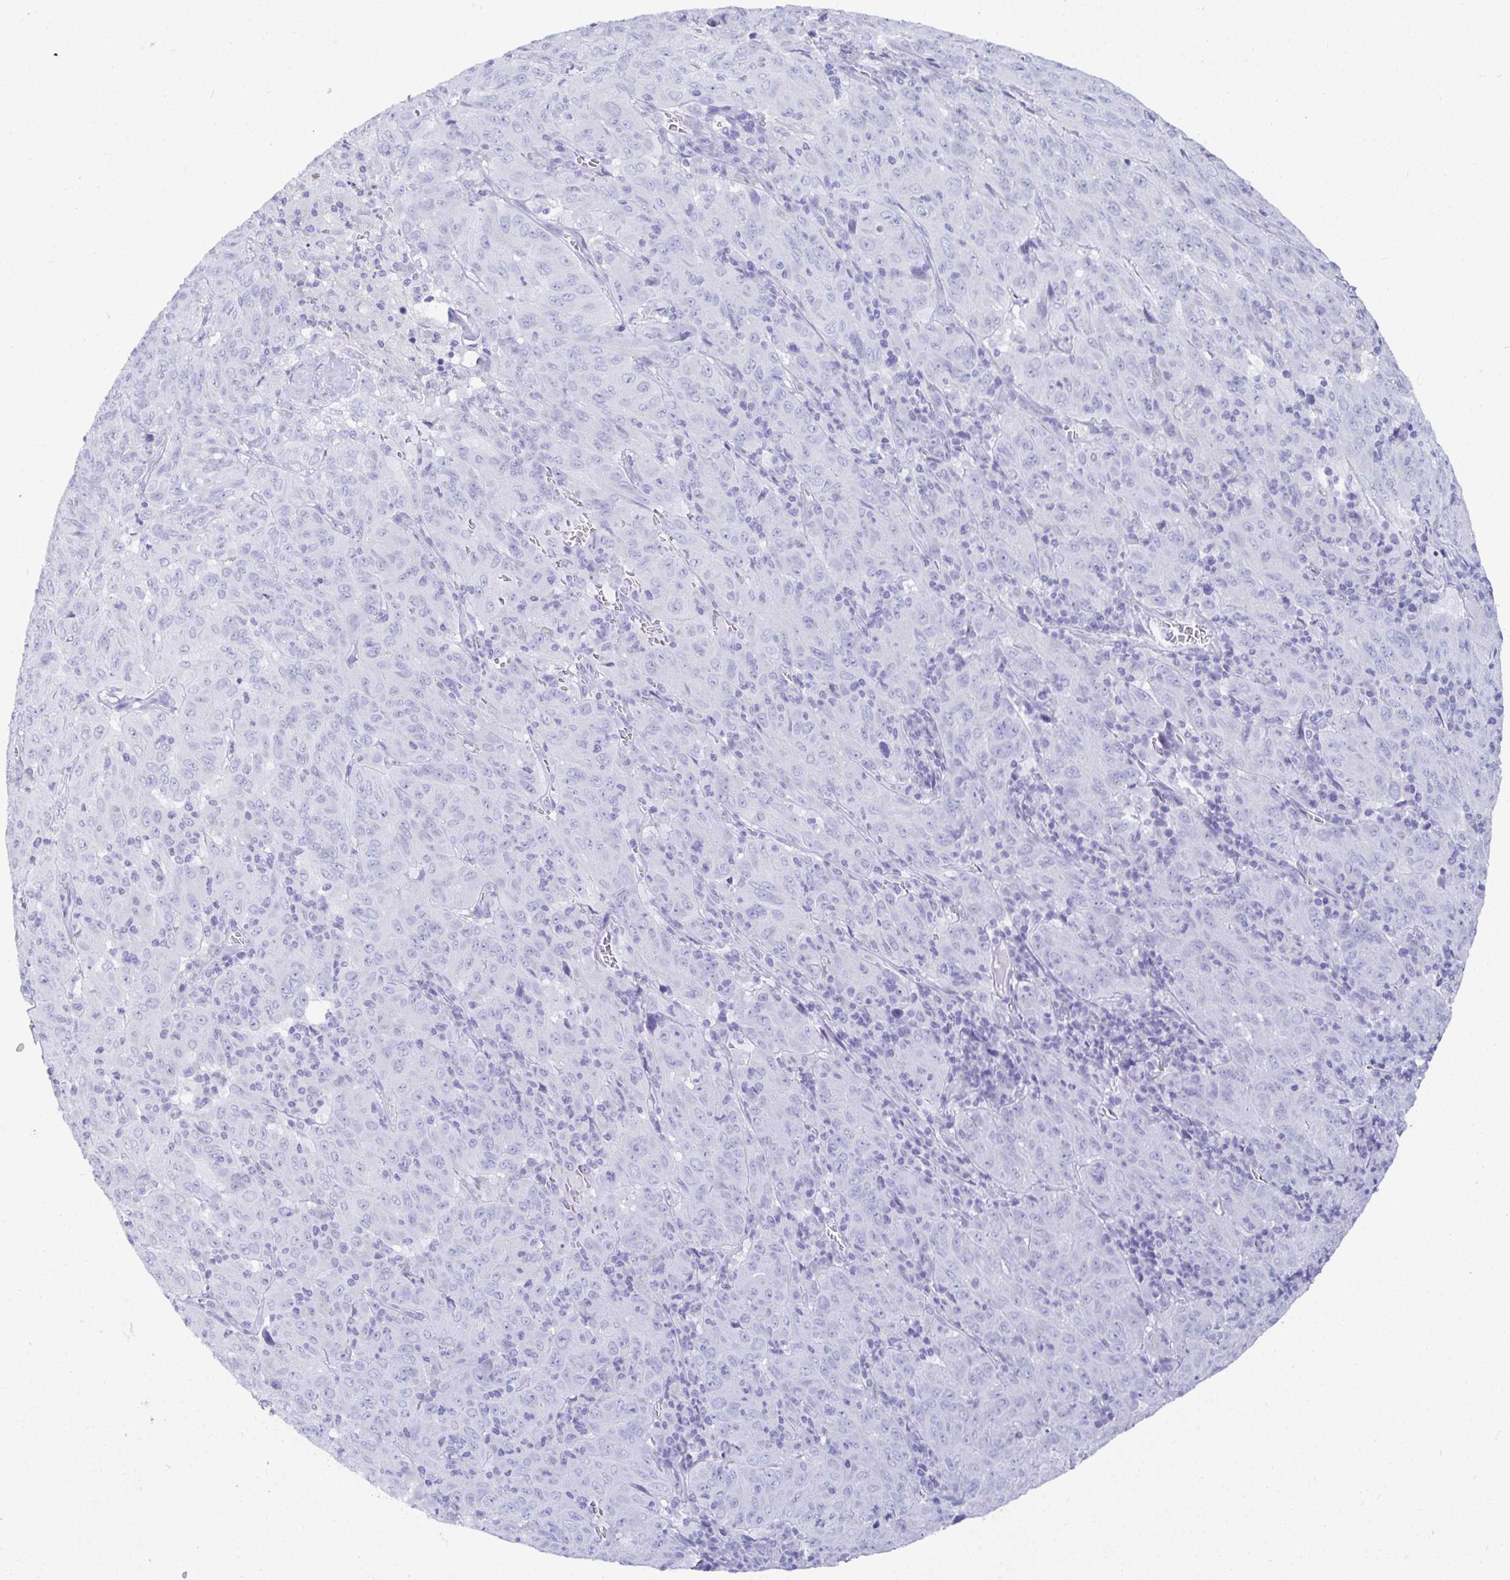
{"staining": {"intensity": "negative", "quantity": "none", "location": "none"}, "tissue": "pancreatic cancer", "cell_type": "Tumor cells", "image_type": "cancer", "snomed": [{"axis": "morphology", "description": "Adenocarcinoma, NOS"}, {"axis": "topography", "description": "Pancreas"}], "caption": "IHC image of pancreatic adenocarcinoma stained for a protein (brown), which exhibits no staining in tumor cells. (Stains: DAB (3,3'-diaminobenzidine) immunohistochemistry with hematoxylin counter stain, Microscopy: brightfield microscopy at high magnification).", "gene": "TMEM241", "patient": {"sex": "male", "age": 63}}